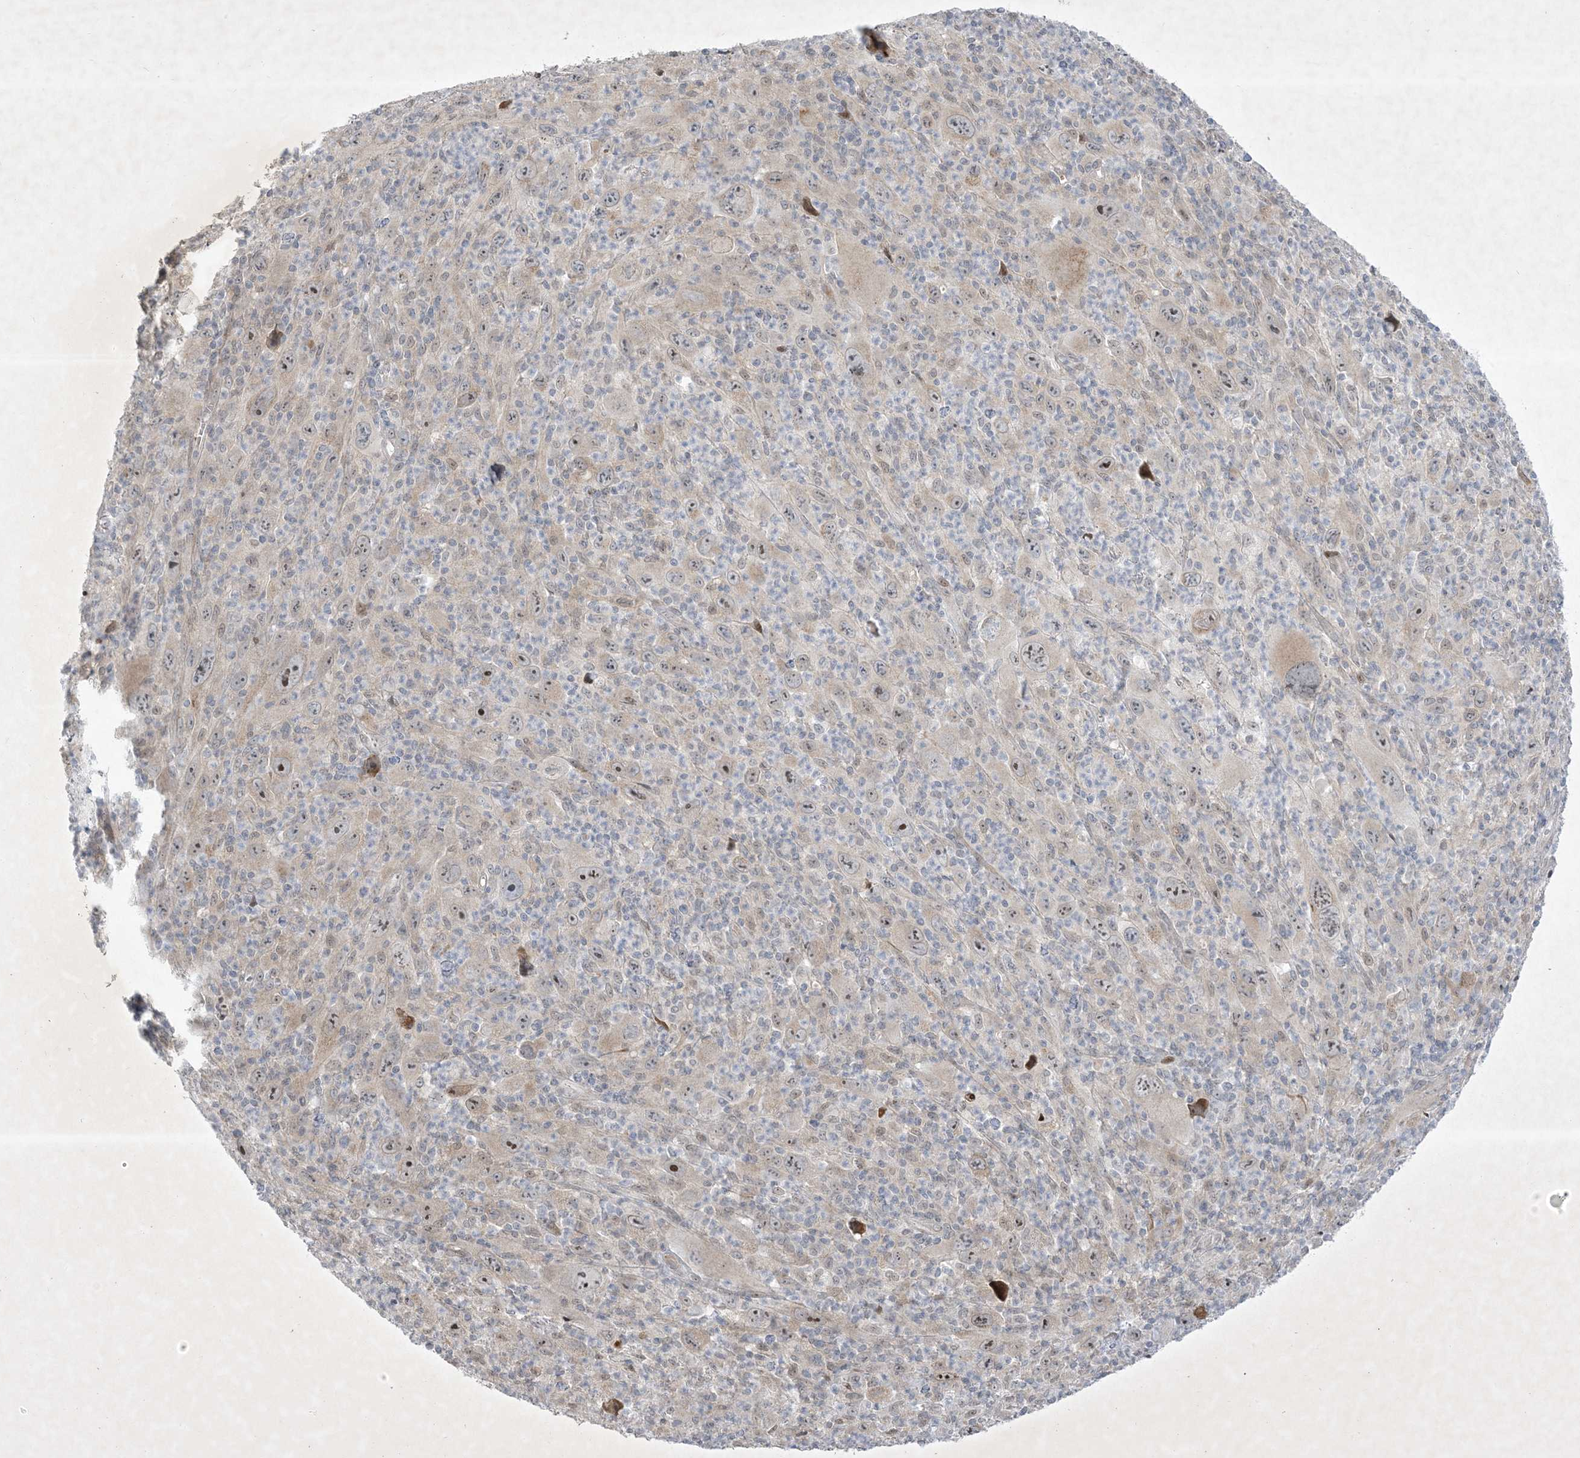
{"staining": {"intensity": "moderate", "quantity": "<25%", "location": "nuclear"}, "tissue": "melanoma", "cell_type": "Tumor cells", "image_type": "cancer", "snomed": [{"axis": "morphology", "description": "Malignant melanoma, Metastatic site"}, {"axis": "topography", "description": "Skin"}], "caption": "Tumor cells reveal moderate nuclear expression in about <25% of cells in malignant melanoma (metastatic site).", "gene": "SOGA3", "patient": {"sex": "female", "age": 56}}